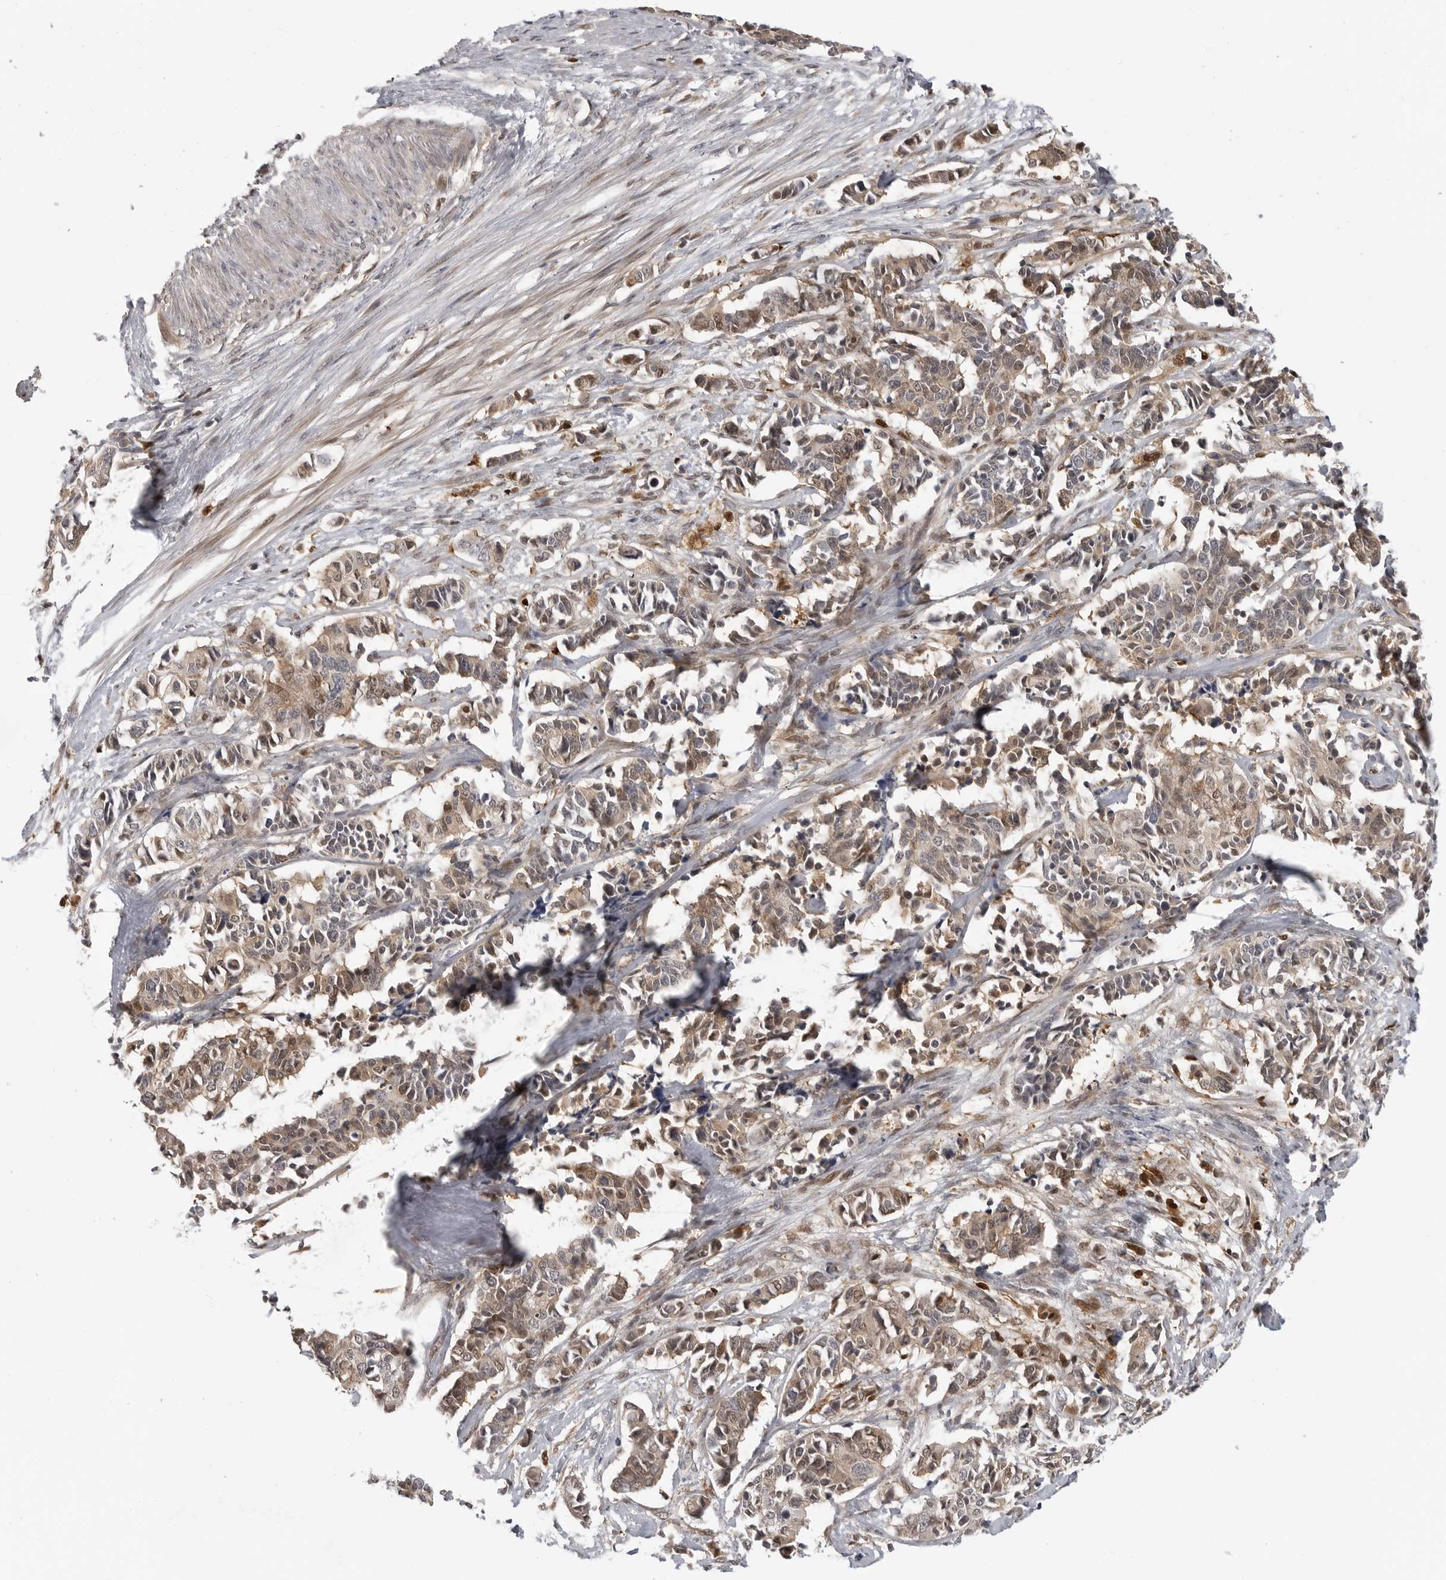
{"staining": {"intensity": "weak", "quantity": ">75%", "location": "cytoplasmic/membranous,nuclear"}, "tissue": "cervical cancer", "cell_type": "Tumor cells", "image_type": "cancer", "snomed": [{"axis": "morphology", "description": "Normal tissue, NOS"}, {"axis": "morphology", "description": "Squamous cell carcinoma, NOS"}, {"axis": "topography", "description": "Cervix"}], "caption": "The immunohistochemical stain highlights weak cytoplasmic/membranous and nuclear staining in tumor cells of cervical cancer tissue.", "gene": "CTIF", "patient": {"sex": "female", "age": 35}}